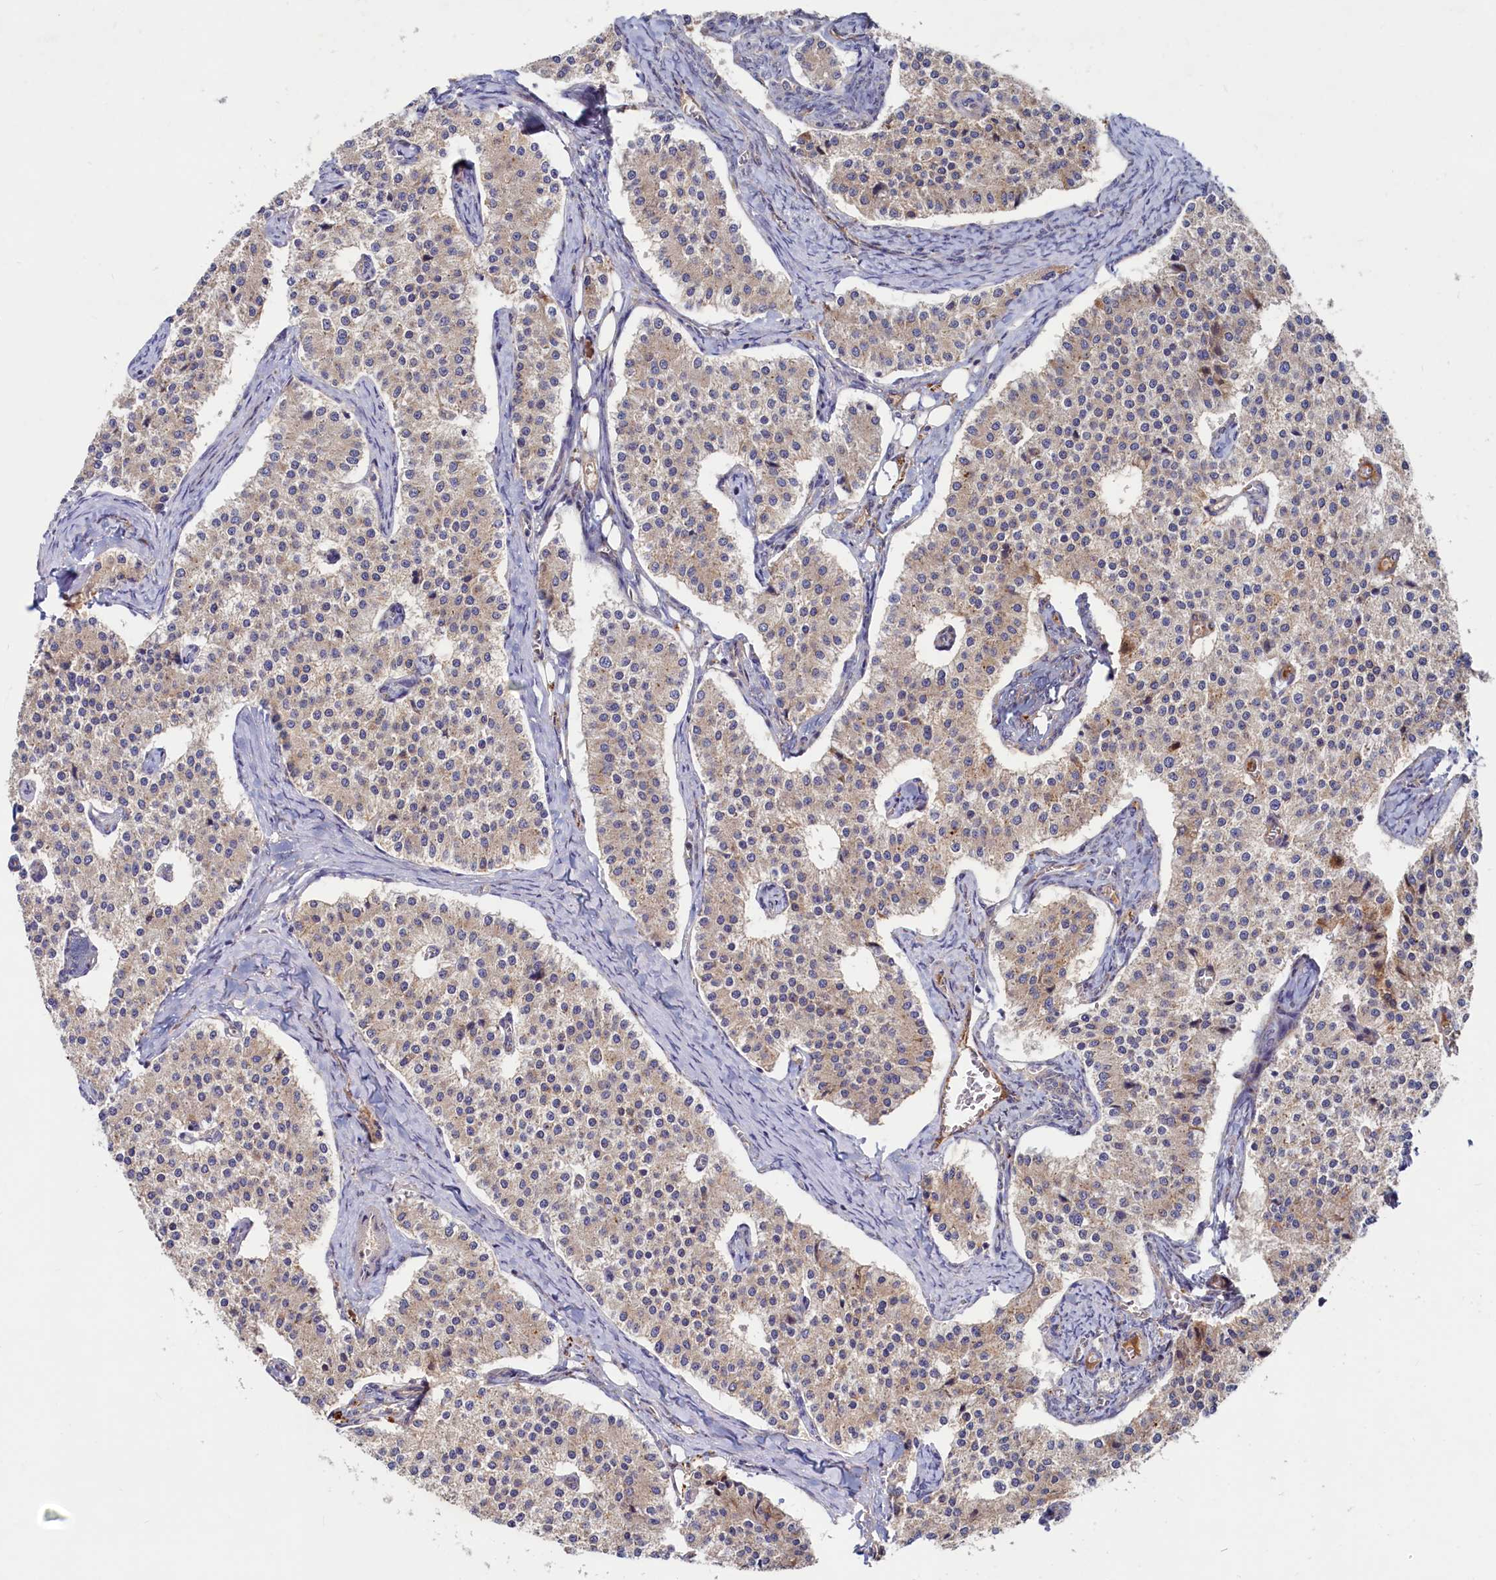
{"staining": {"intensity": "weak", "quantity": "25%-75%", "location": "cytoplasmic/membranous"}, "tissue": "carcinoid", "cell_type": "Tumor cells", "image_type": "cancer", "snomed": [{"axis": "morphology", "description": "Carcinoid, malignant, NOS"}, {"axis": "topography", "description": "Colon"}], "caption": "Malignant carcinoid was stained to show a protein in brown. There is low levels of weak cytoplasmic/membranous positivity in approximately 25%-75% of tumor cells. Nuclei are stained in blue.", "gene": "RGS7BP", "patient": {"sex": "female", "age": 52}}